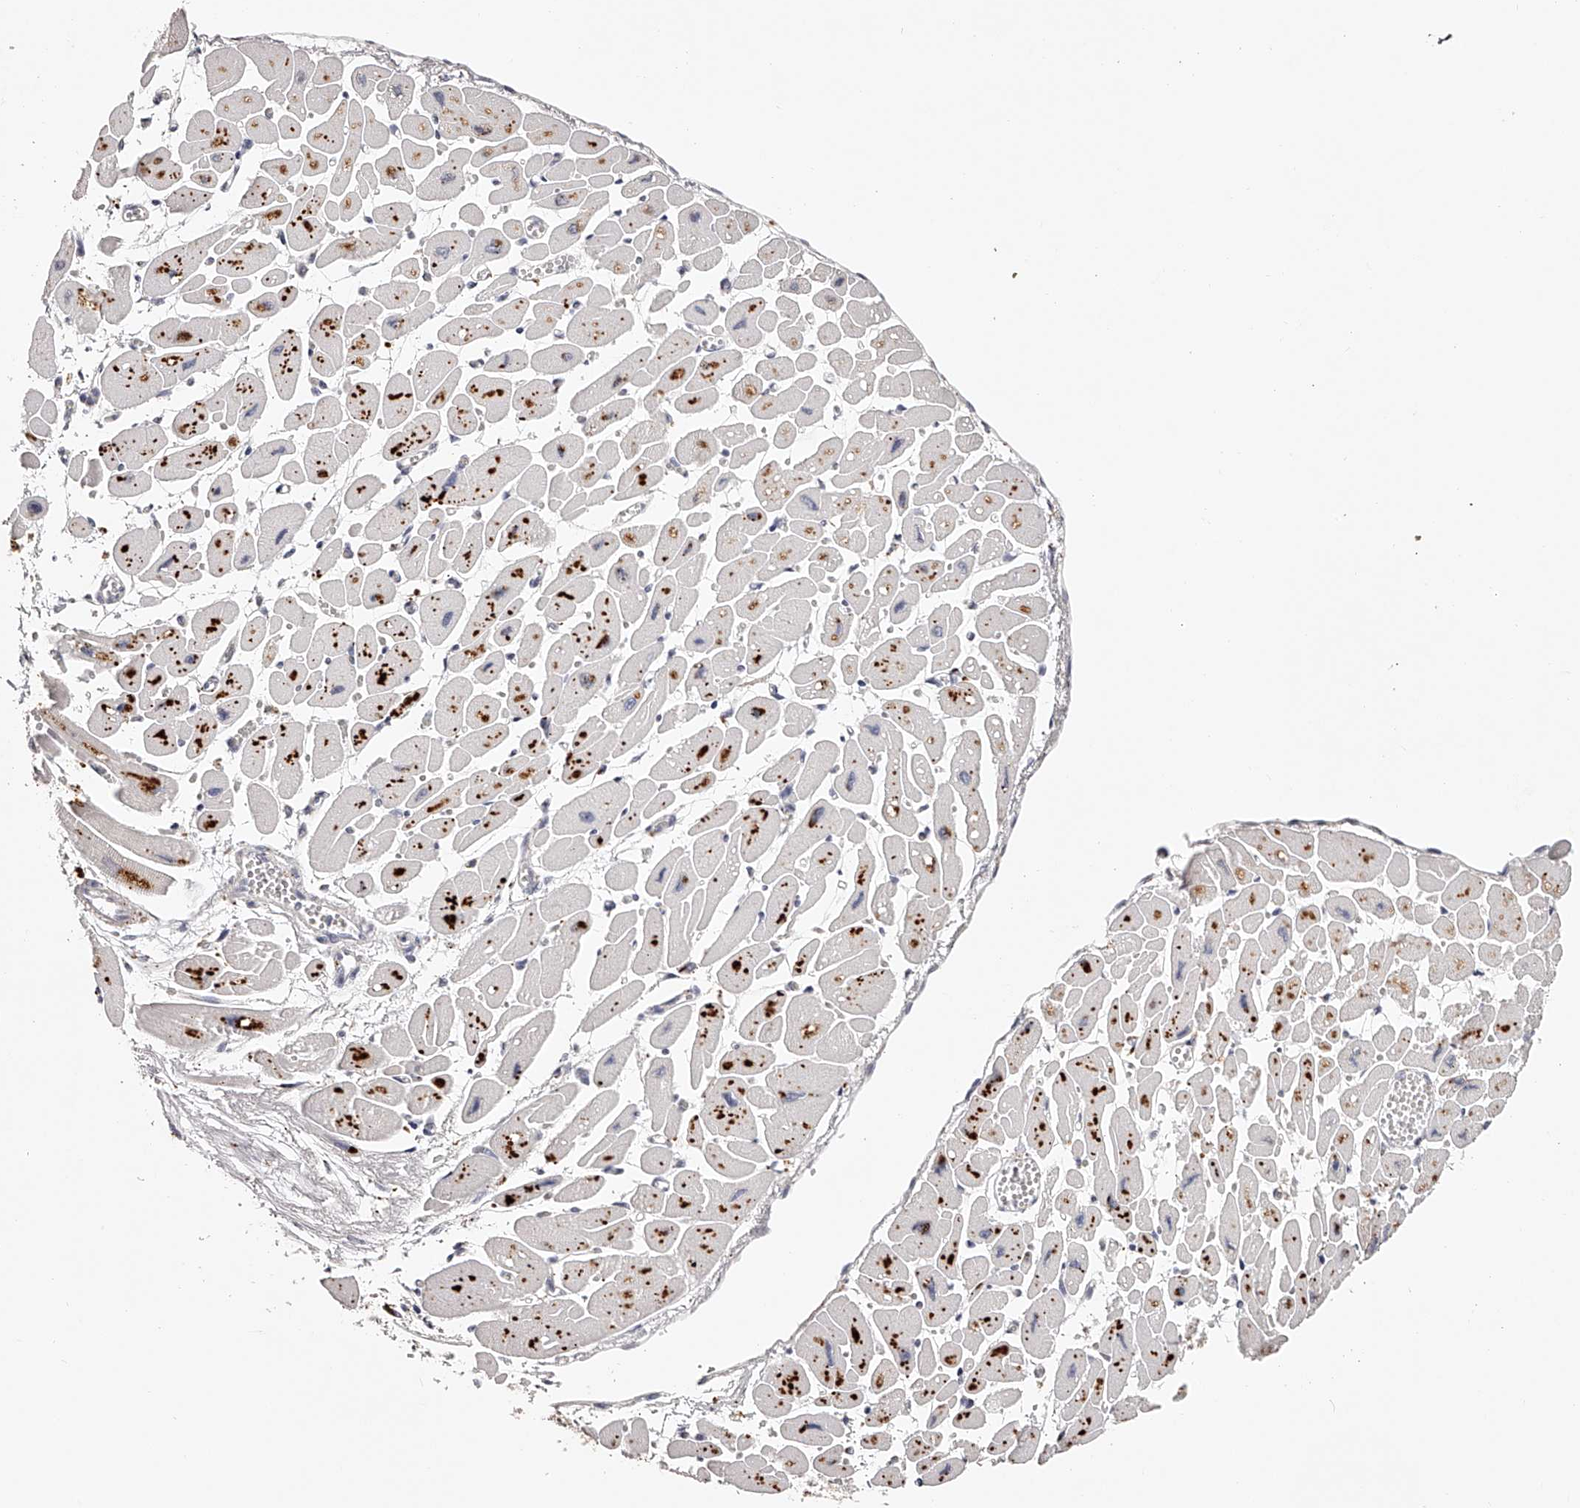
{"staining": {"intensity": "moderate", "quantity": "25%-75%", "location": "cytoplasmic/membranous"}, "tissue": "heart muscle", "cell_type": "Cardiomyocytes", "image_type": "normal", "snomed": [{"axis": "morphology", "description": "Normal tissue, NOS"}, {"axis": "topography", "description": "Heart"}], "caption": "Moderate cytoplasmic/membranous expression for a protein is seen in about 25%-75% of cardiomyocytes of benign heart muscle using immunohistochemistry.", "gene": "SLC35D3", "patient": {"sex": "female", "age": 54}}